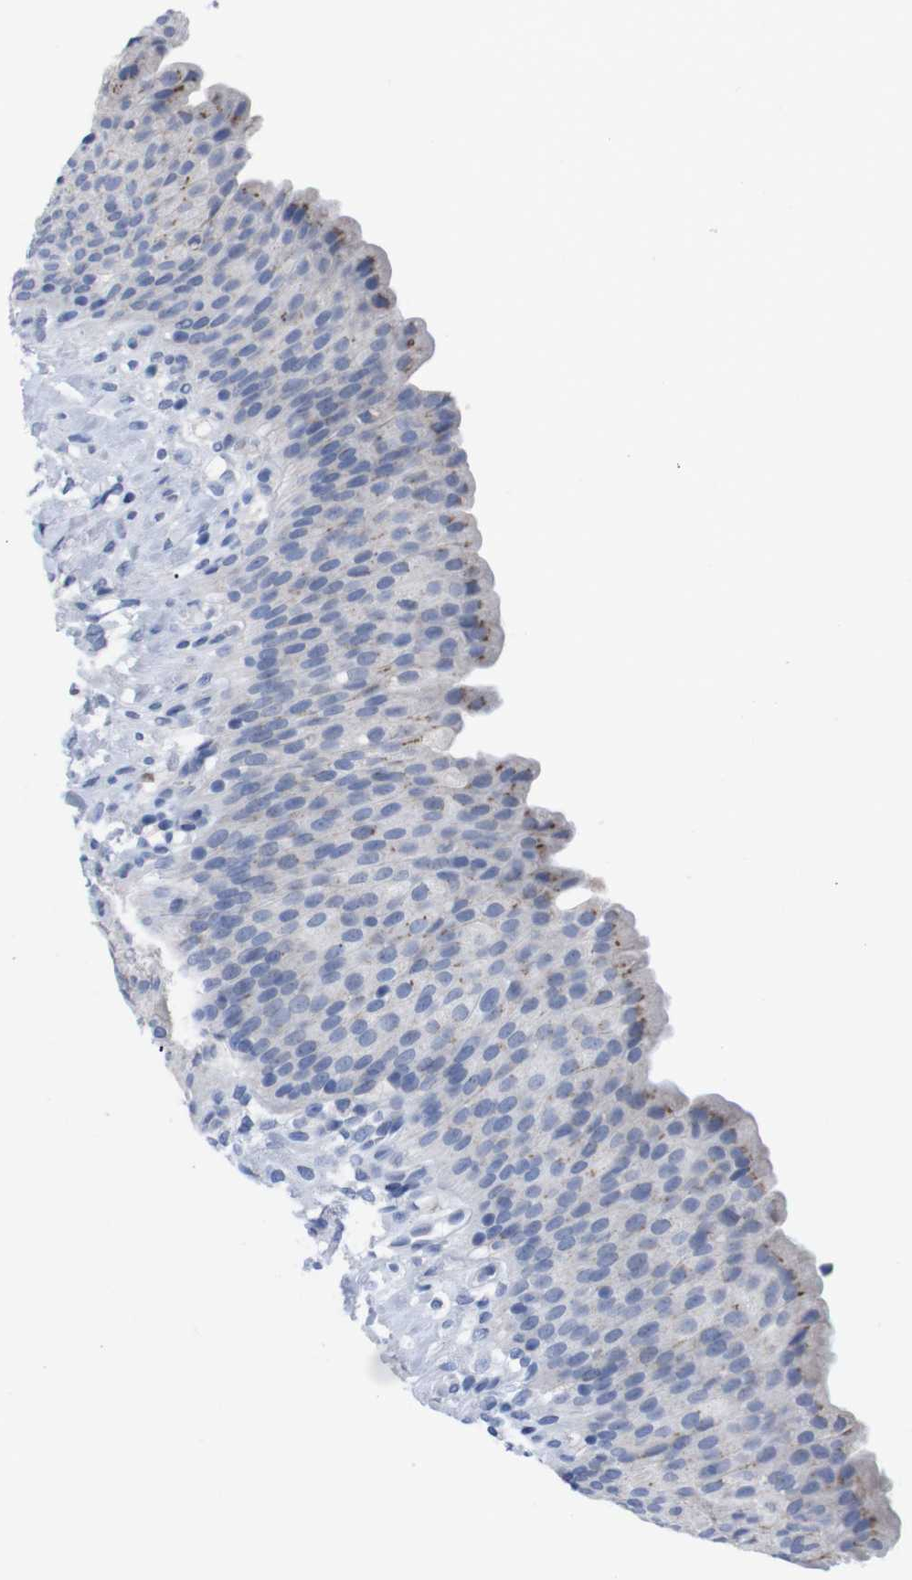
{"staining": {"intensity": "moderate", "quantity": "<25%", "location": "cytoplasmic/membranous"}, "tissue": "urinary bladder", "cell_type": "Urothelial cells", "image_type": "normal", "snomed": [{"axis": "morphology", "description": "Normal tissue, NOS"}, {"axis": "topography", "description": "Urinary bladder"}], "caption": "DAB immunohistochemical staining of normal urinary bladder exhibits moderate cytoplasmic/membranous protein staining in about <25% of urothelial cells.", "gene": "IRF4", "patient": {"sex": "female", "age": 79}}